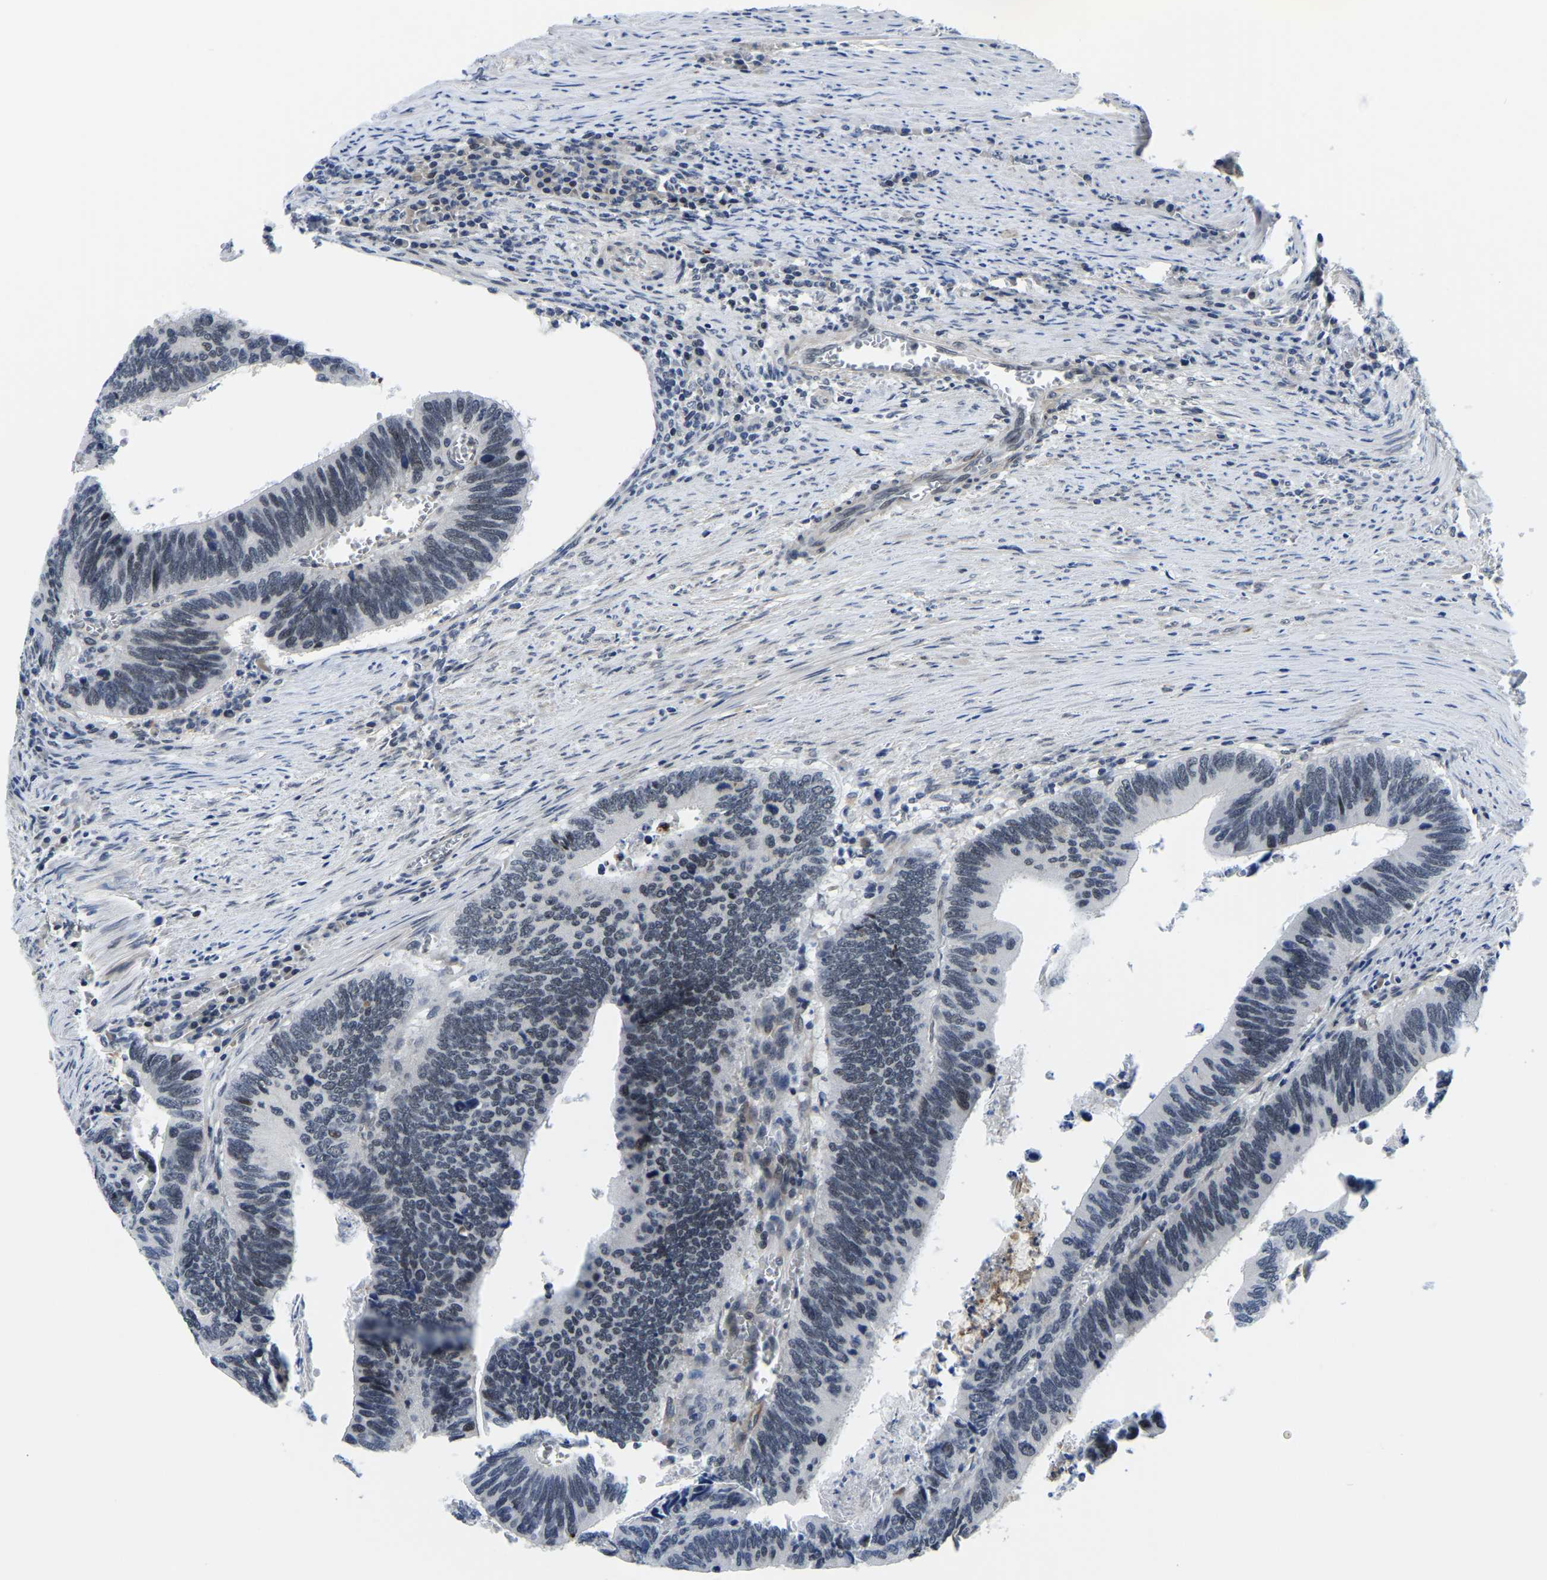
{"staining": {"intensity": "weak", "quantity": "<25%", "location": "nuclear"}, "tissue": "colorectal cancer", "cell_type": "Tumor cells", "image_type": "cancer", "snomed": [{"axis": "morphology", "description": "Adenocarcinoma, NOS"}, {"axis": "topography", "description": "Colon"}], "caption": "Human colorectal cancer stained for a protein using immunohistochemistry (IHC) shows no expression in tumor cells.", "gene": "POLDIP3", "patient": {"sex": "male", "age": 72}}